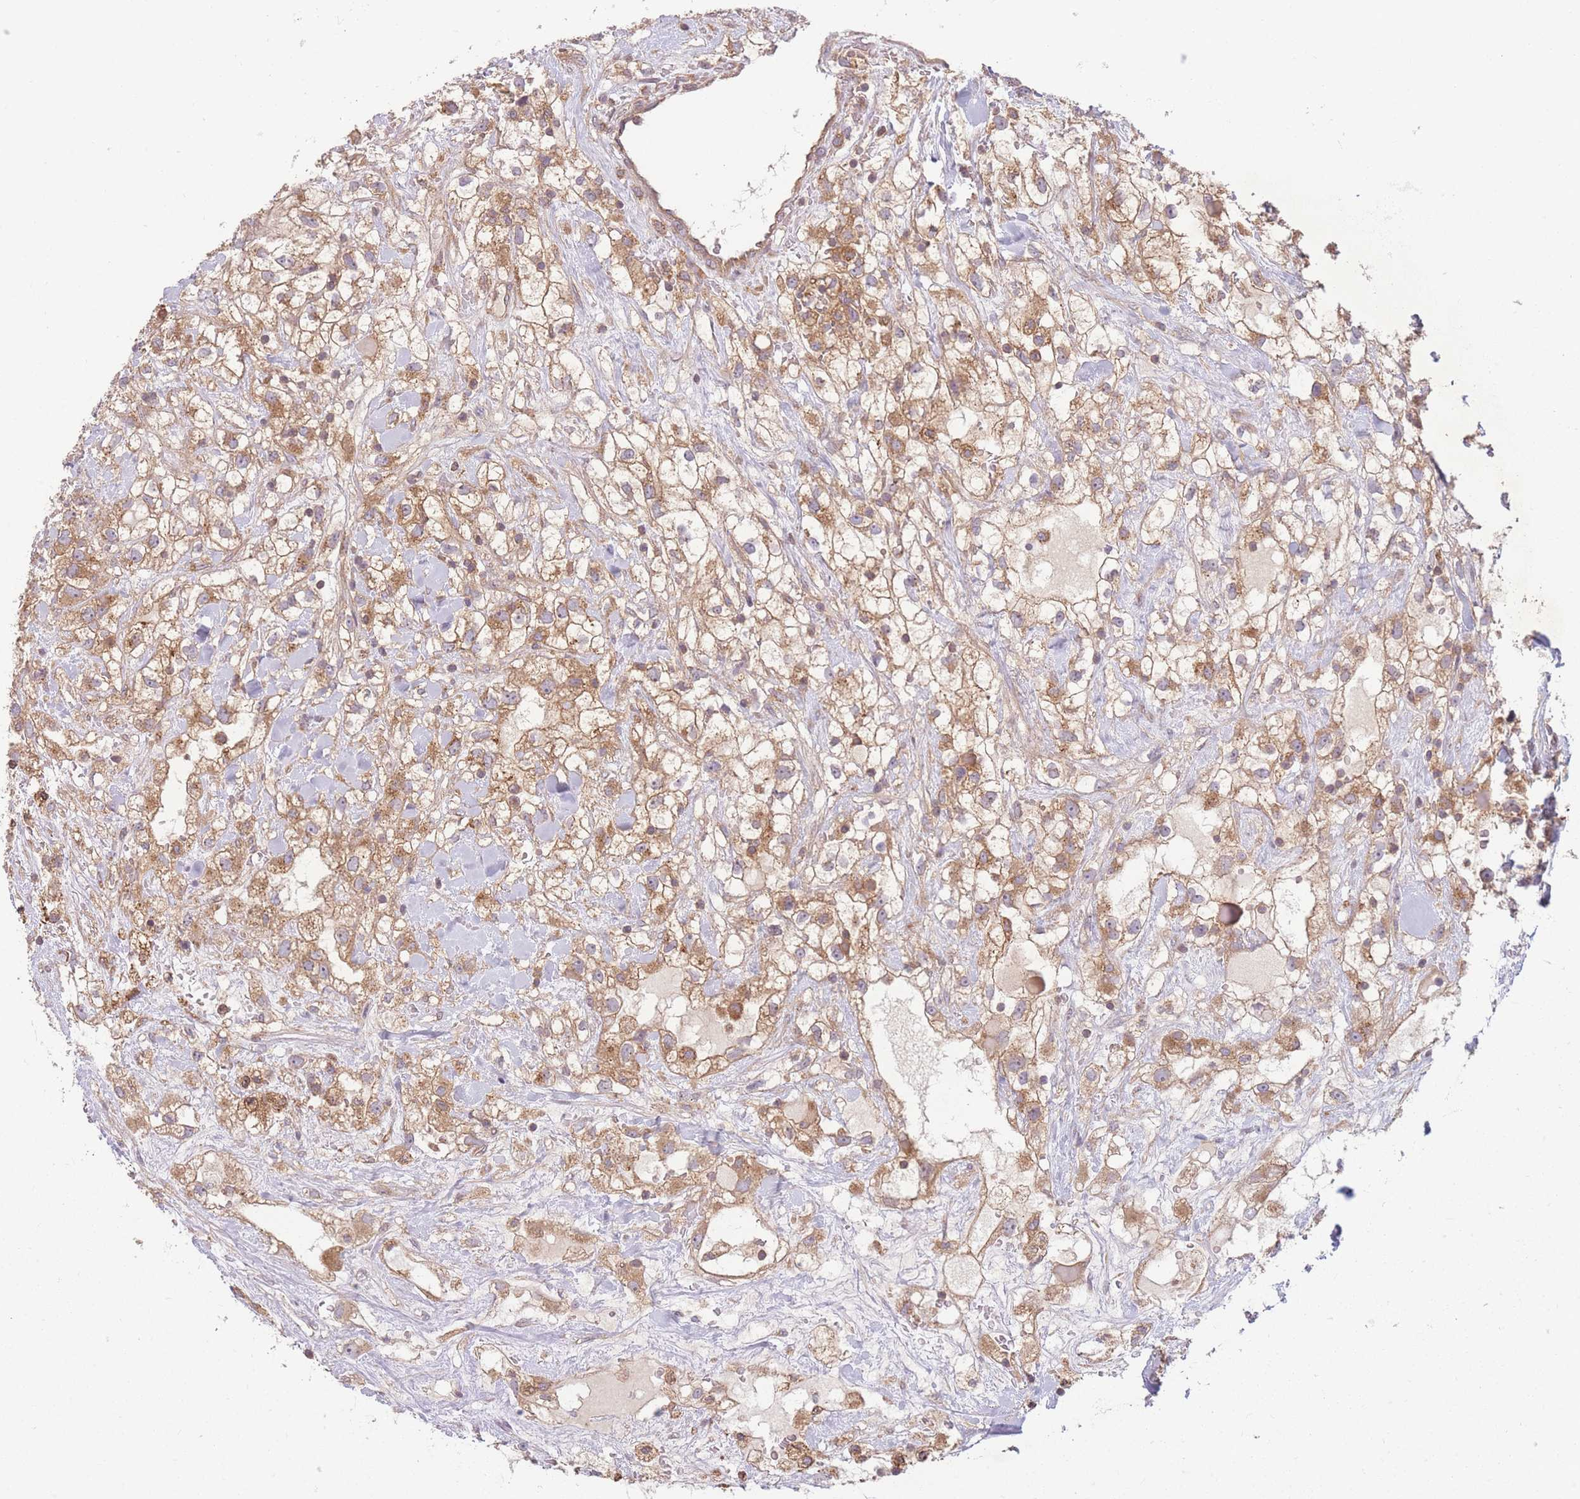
{"staining": {"intensity": "moderate", "quantity": ">75%", "location": "cytoplasmic/membranous"}, "tissue": "renal cancer", "cell_type": "Tumor cells", "image_type": "cancer", "snomed": [{"axis": "morphology", "description": "Adenocarcinoma, NOS"}, {"axis": "topography", "description": "Kidney"}], "caption": "Approximately >75% of tumor cells in human renal cancer (adenocarcinoma) display moderate cytoplasmic/membranous protein positivity as visualized by brown immunohistochemical staining.", "gene": "WASHC2A", "patient": {"sex": "male", "age": 59}}